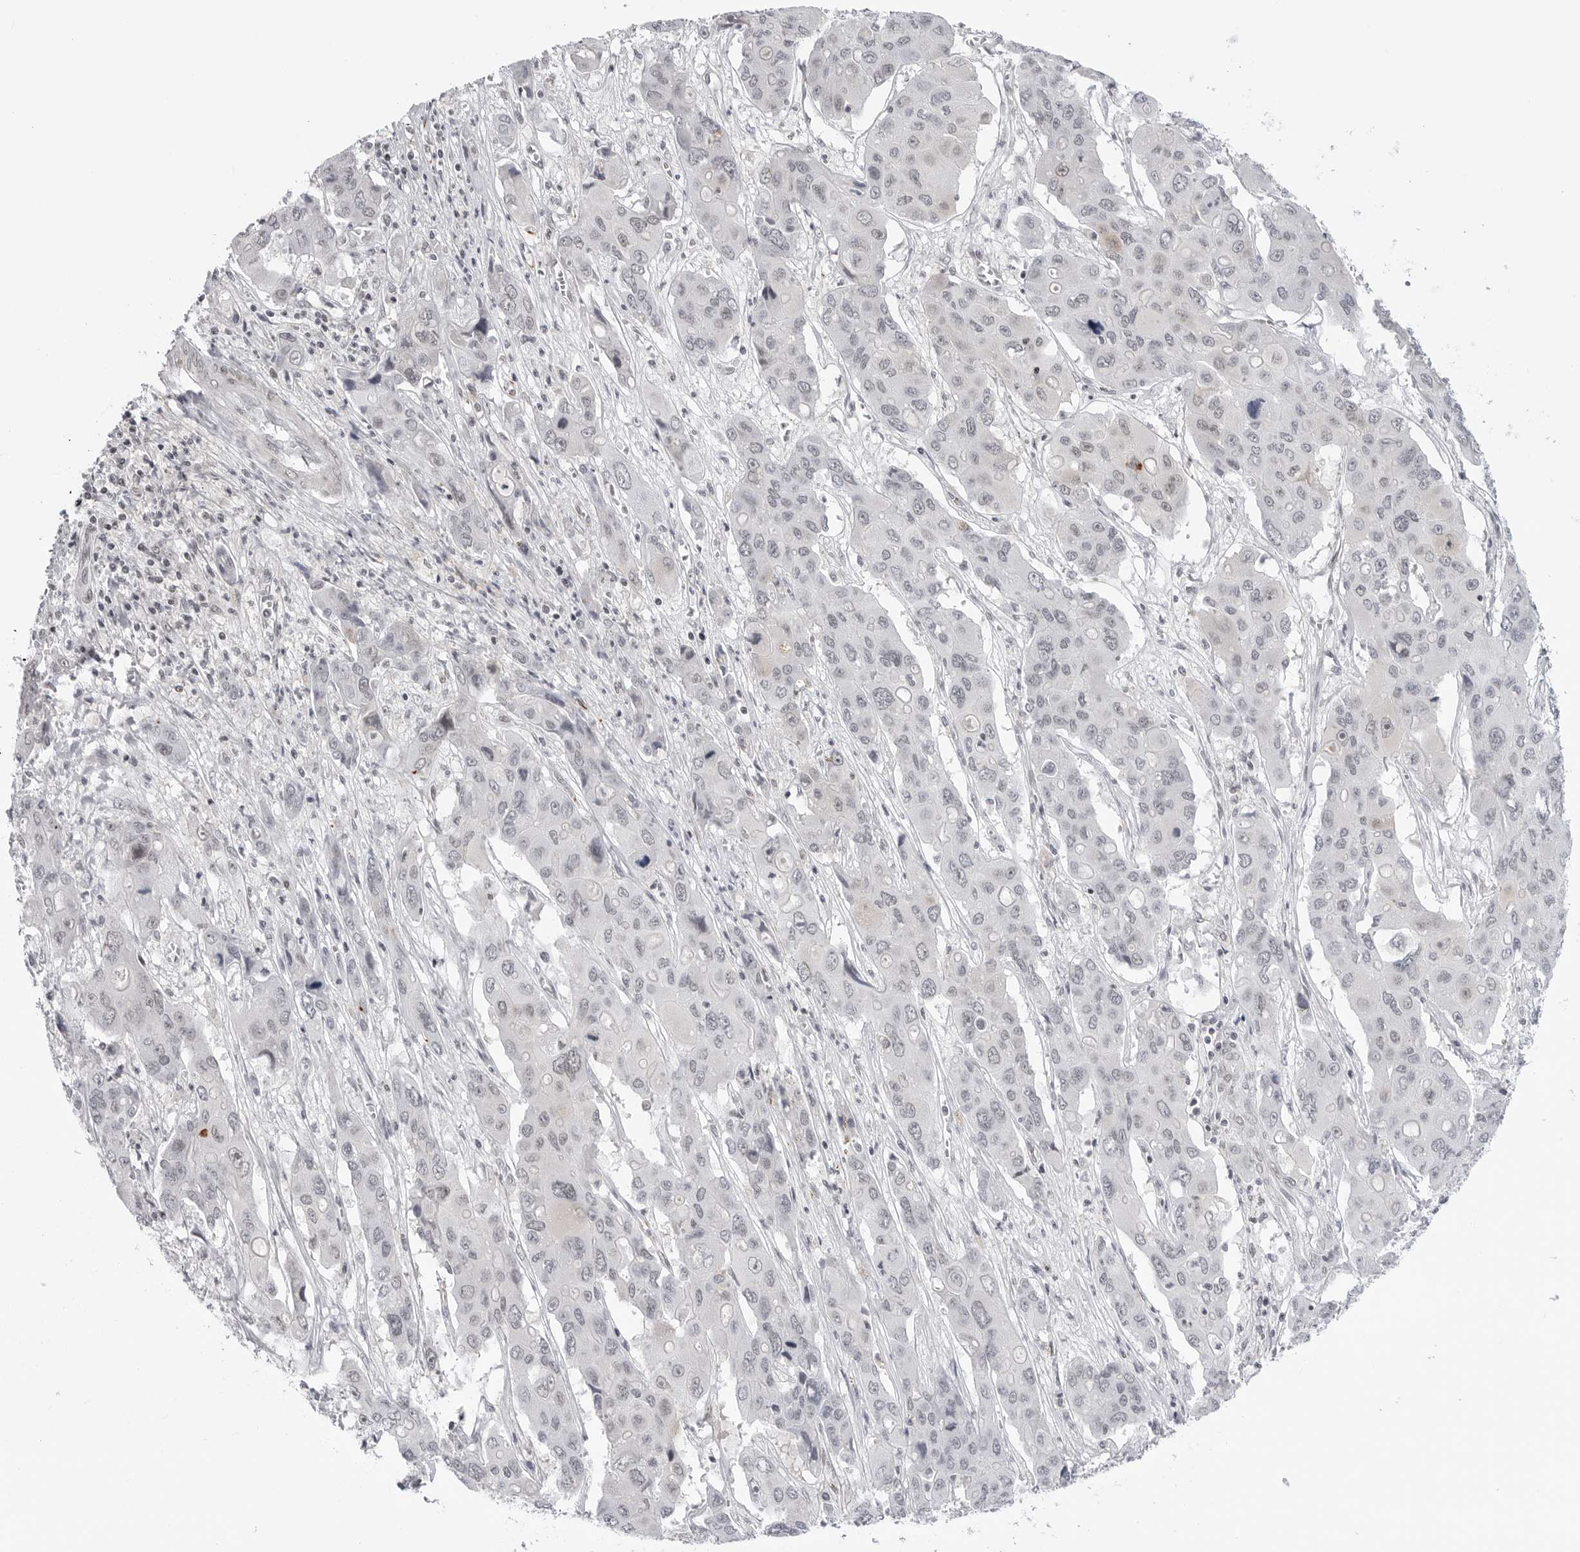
{"staining": {"intensity": "negative", "quantity": "none", "location": "none"}, "tissue": "liver cancer", "cell_type": "Tumor cells", "image_type": "cancer", "snomed": [{"axis": "morphology", "description": "Cholangiocarcinoma"}, {"axis": "topography", "description": "Liver"}], "caption": "High magnification brightfield microscopy of liver cancer stained with DAB (brown) and counterstained with hematoxylin (blue): tumor cells show no significant staining.", "gene": "TRIM66", "patient": {"sex": "male", "age": 67}}